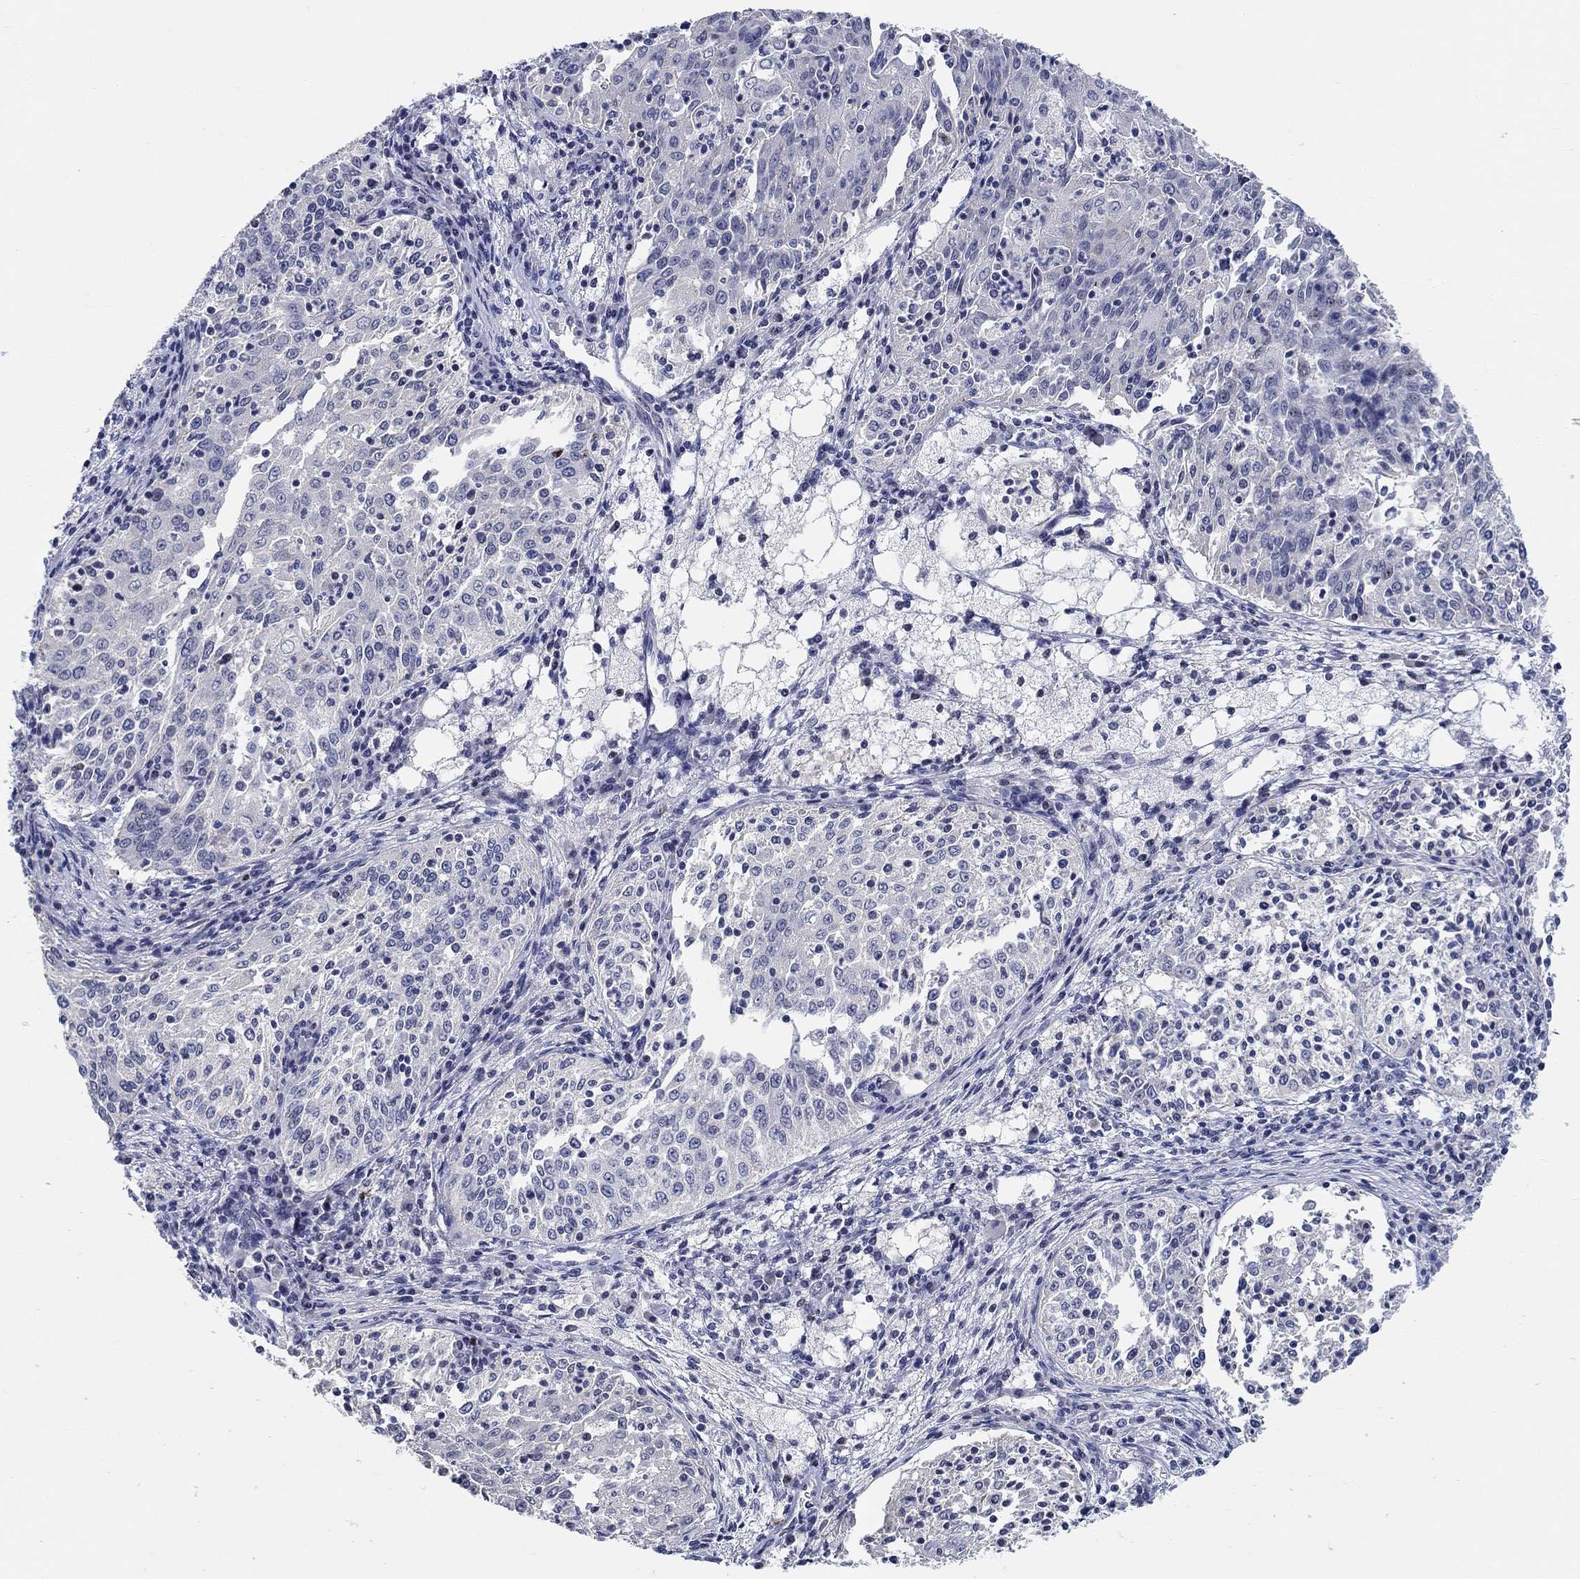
{"staining": {"intensity": "negative", "quantity": "none", "location": "none"}, "tissue": "cervical cancer", "cell_type": "Tumor cells", "image_type": "cancer", "snomed": [{"axis": "morphology", "description": "Squamous cell carcinoma, NOS"}, {"axis": "topography", "description": "Cervix"}], "caption": "Cervical squamous cell carcinoma was stained to show a protein in brown. There is no significant positivity in tumor cells.", "gene": "SMIM18", "patient": {"sex": "female", "age": 41}}